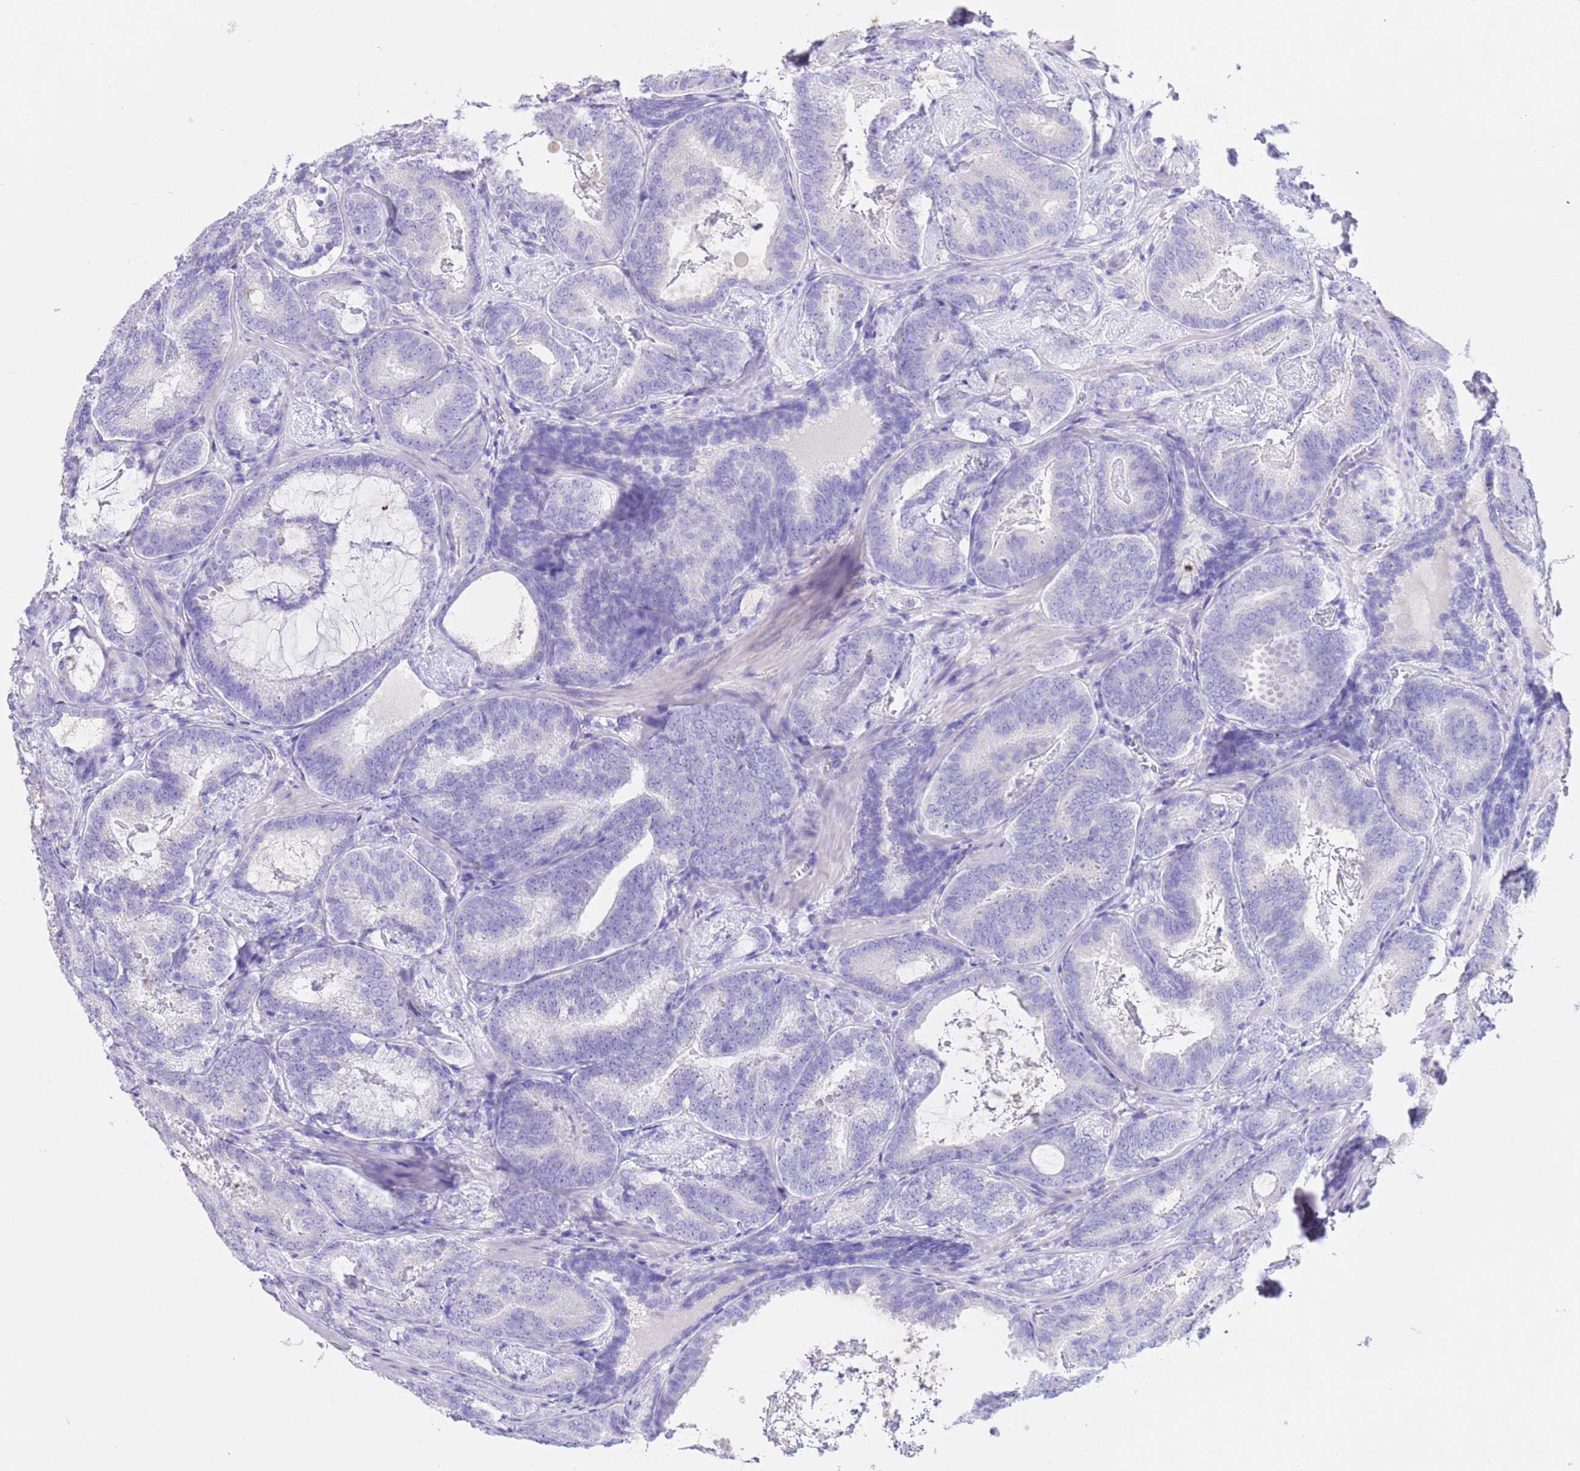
{"staining": {"intensity": "negative", "quantity": "none", "location": "none"}, "tissue": "prostate cancer", "cell_type": "Tumor cells", "image_type": "cancer", "snomed": [{"axis": "morphology", "description": "Adenocarcinoma, Low grade"}, {"axis": "topography", "description": "Prostate"}], "caption": "Prostate cancer (adenocarcinoma (low-grade)) stained for a protein using immunohistochemistry (IHC) demonstrates no positivity tumor cells.", "gene": "CPB1", "patient": {"sex": "male", "age": 60}}